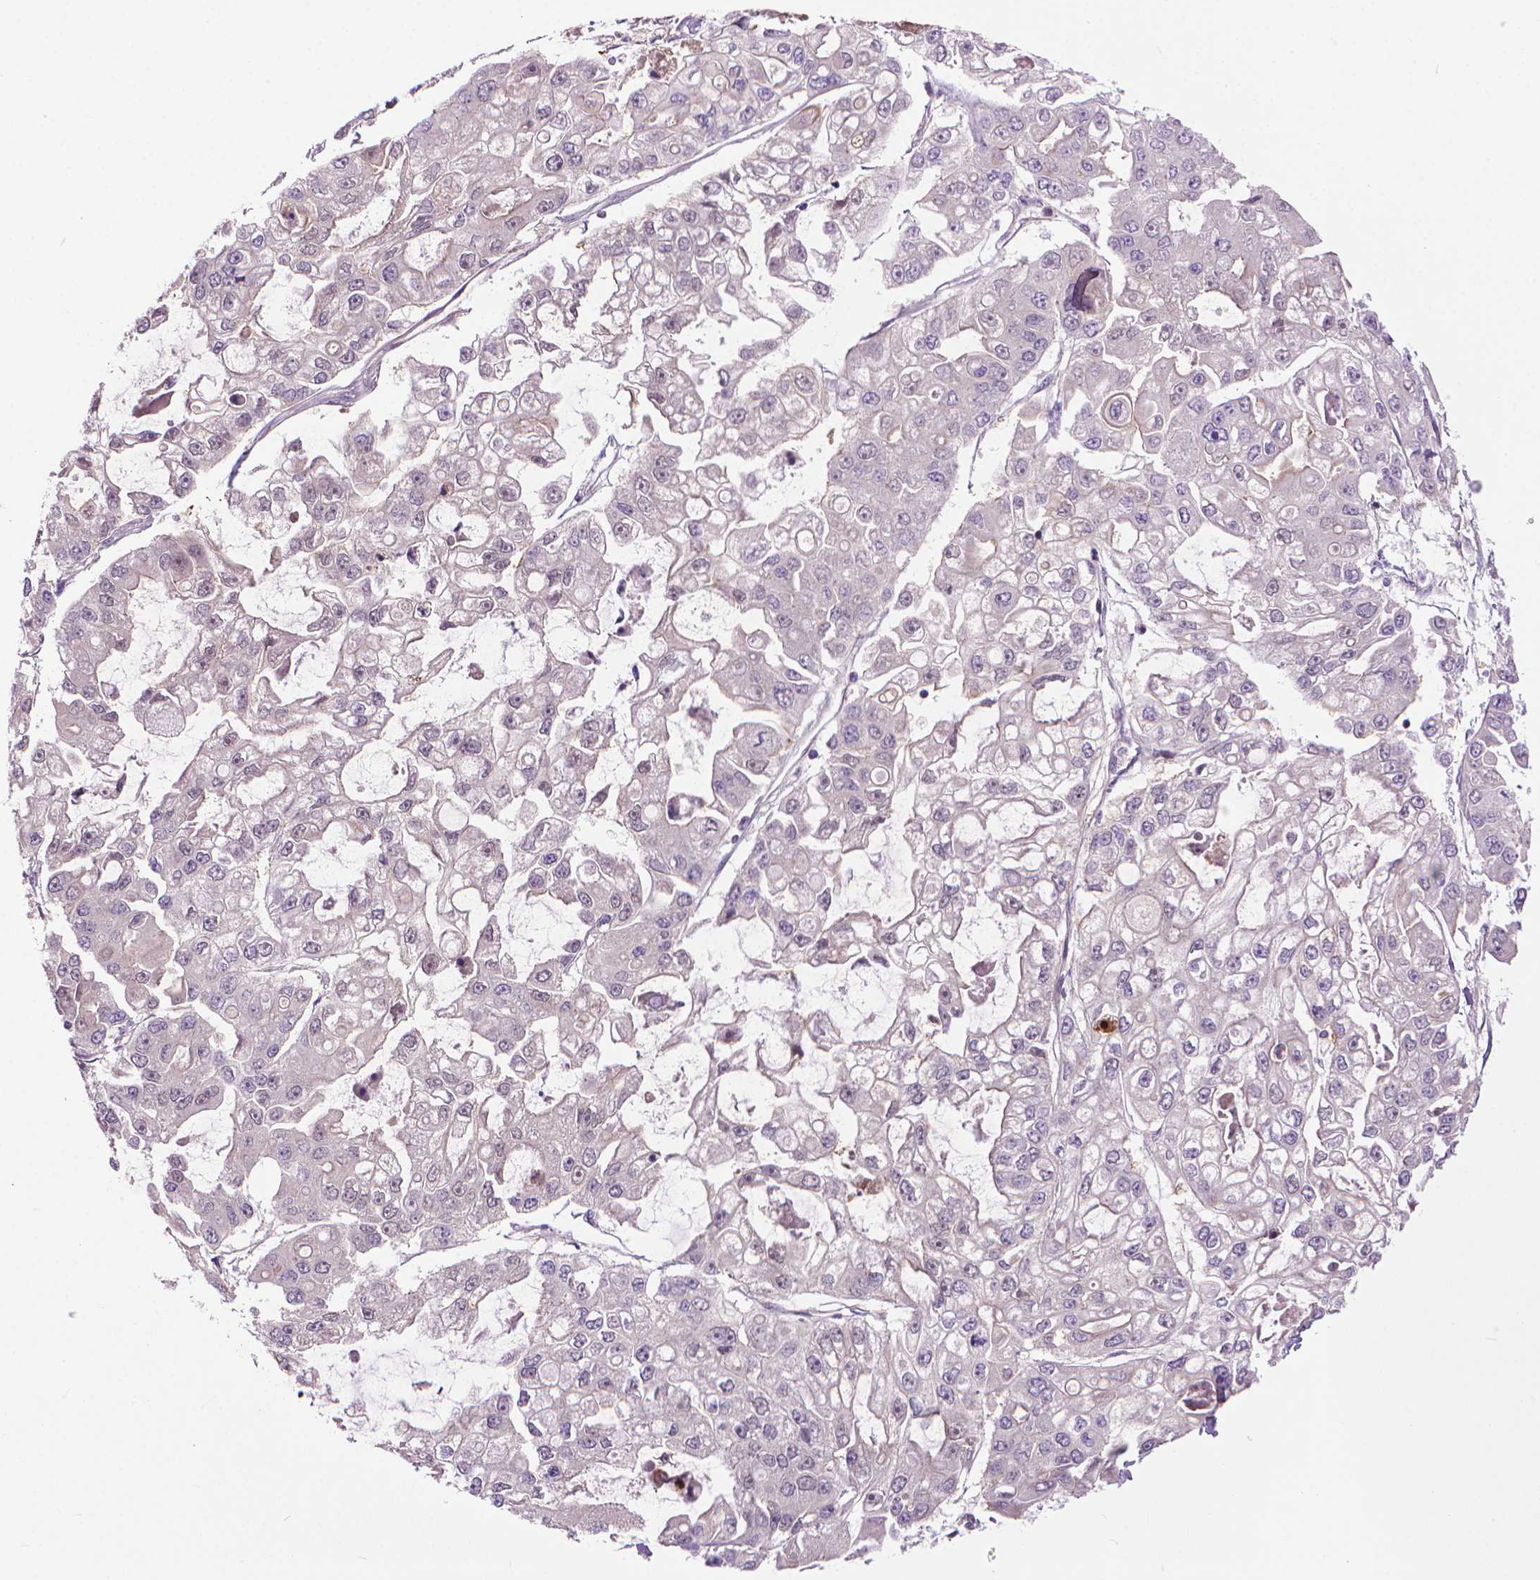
{"staining": {"intensity": "negative", "quantity": "none", "location": "none"}, "tissue": "ovarian cancer", "cell_type": "Tumor cells", "image_type": "cancer", "snomed": [{"axis": "morphology", "description": "Cystadenocarcinoma, serous, NOS"}, {"axis": "topography", "description": "Ovary"}], "caption": "A histopathology image of serous cystadenocarcinoma (ovarian) stained for a protein shows no brown staining in tumor cells.", "gene": "MYH14", "patient": {"sex": "female", "age": 56}}